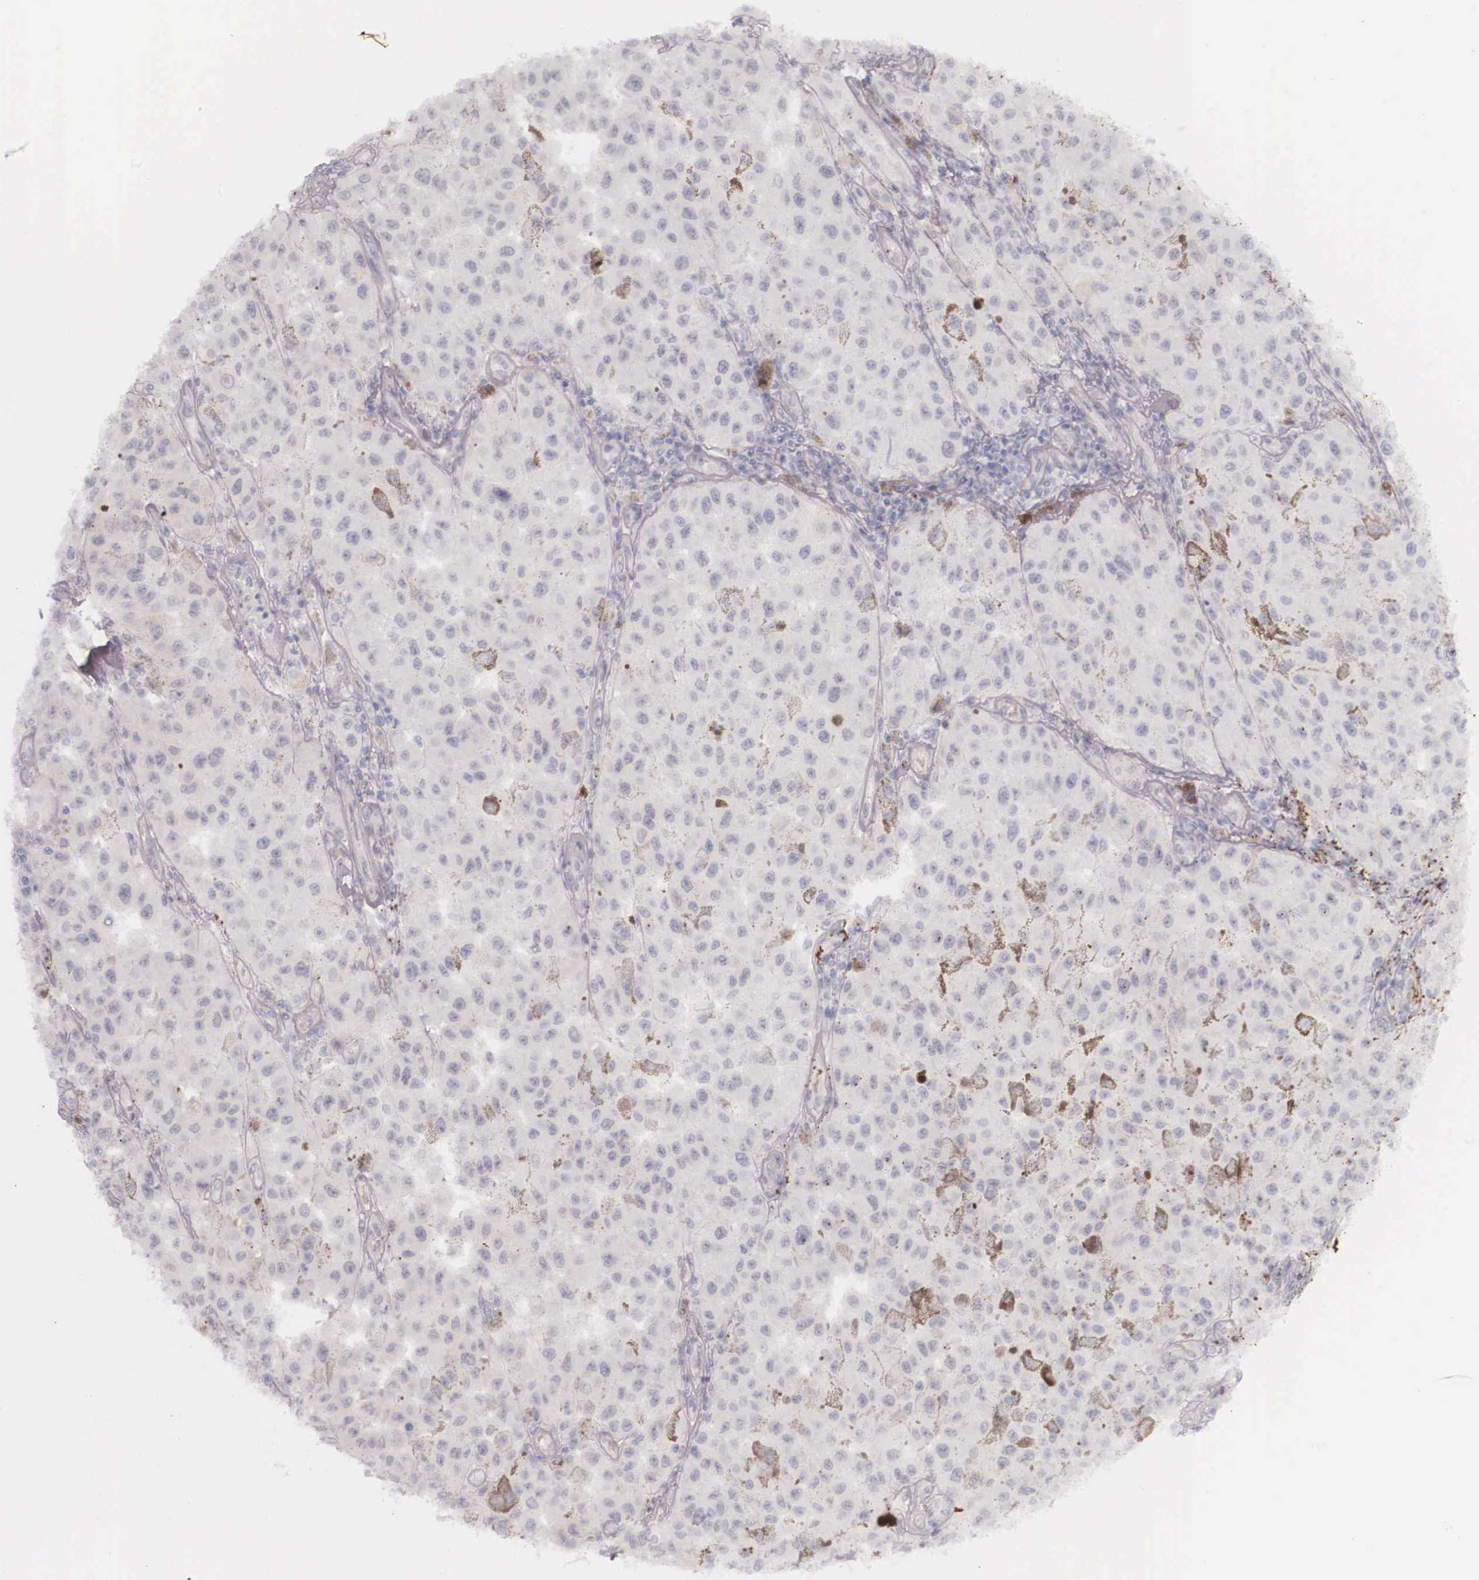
{"staining": {"intensity": "negative", "quantity": "none", "location": "none"}, "tissue": "melanoma", "cell_type": "Tumor cells", "image_type": "cancer", "snomed": [{"axis": "morphology", "description": "Malignant melanoma, NOS"}, {"axis": "topography", "description": "Skin"}], "caption": "Tumor cells show no significant expression in melanoma.", "gene": "KRT14", "patient": {"sex": "female", "age": 64}}